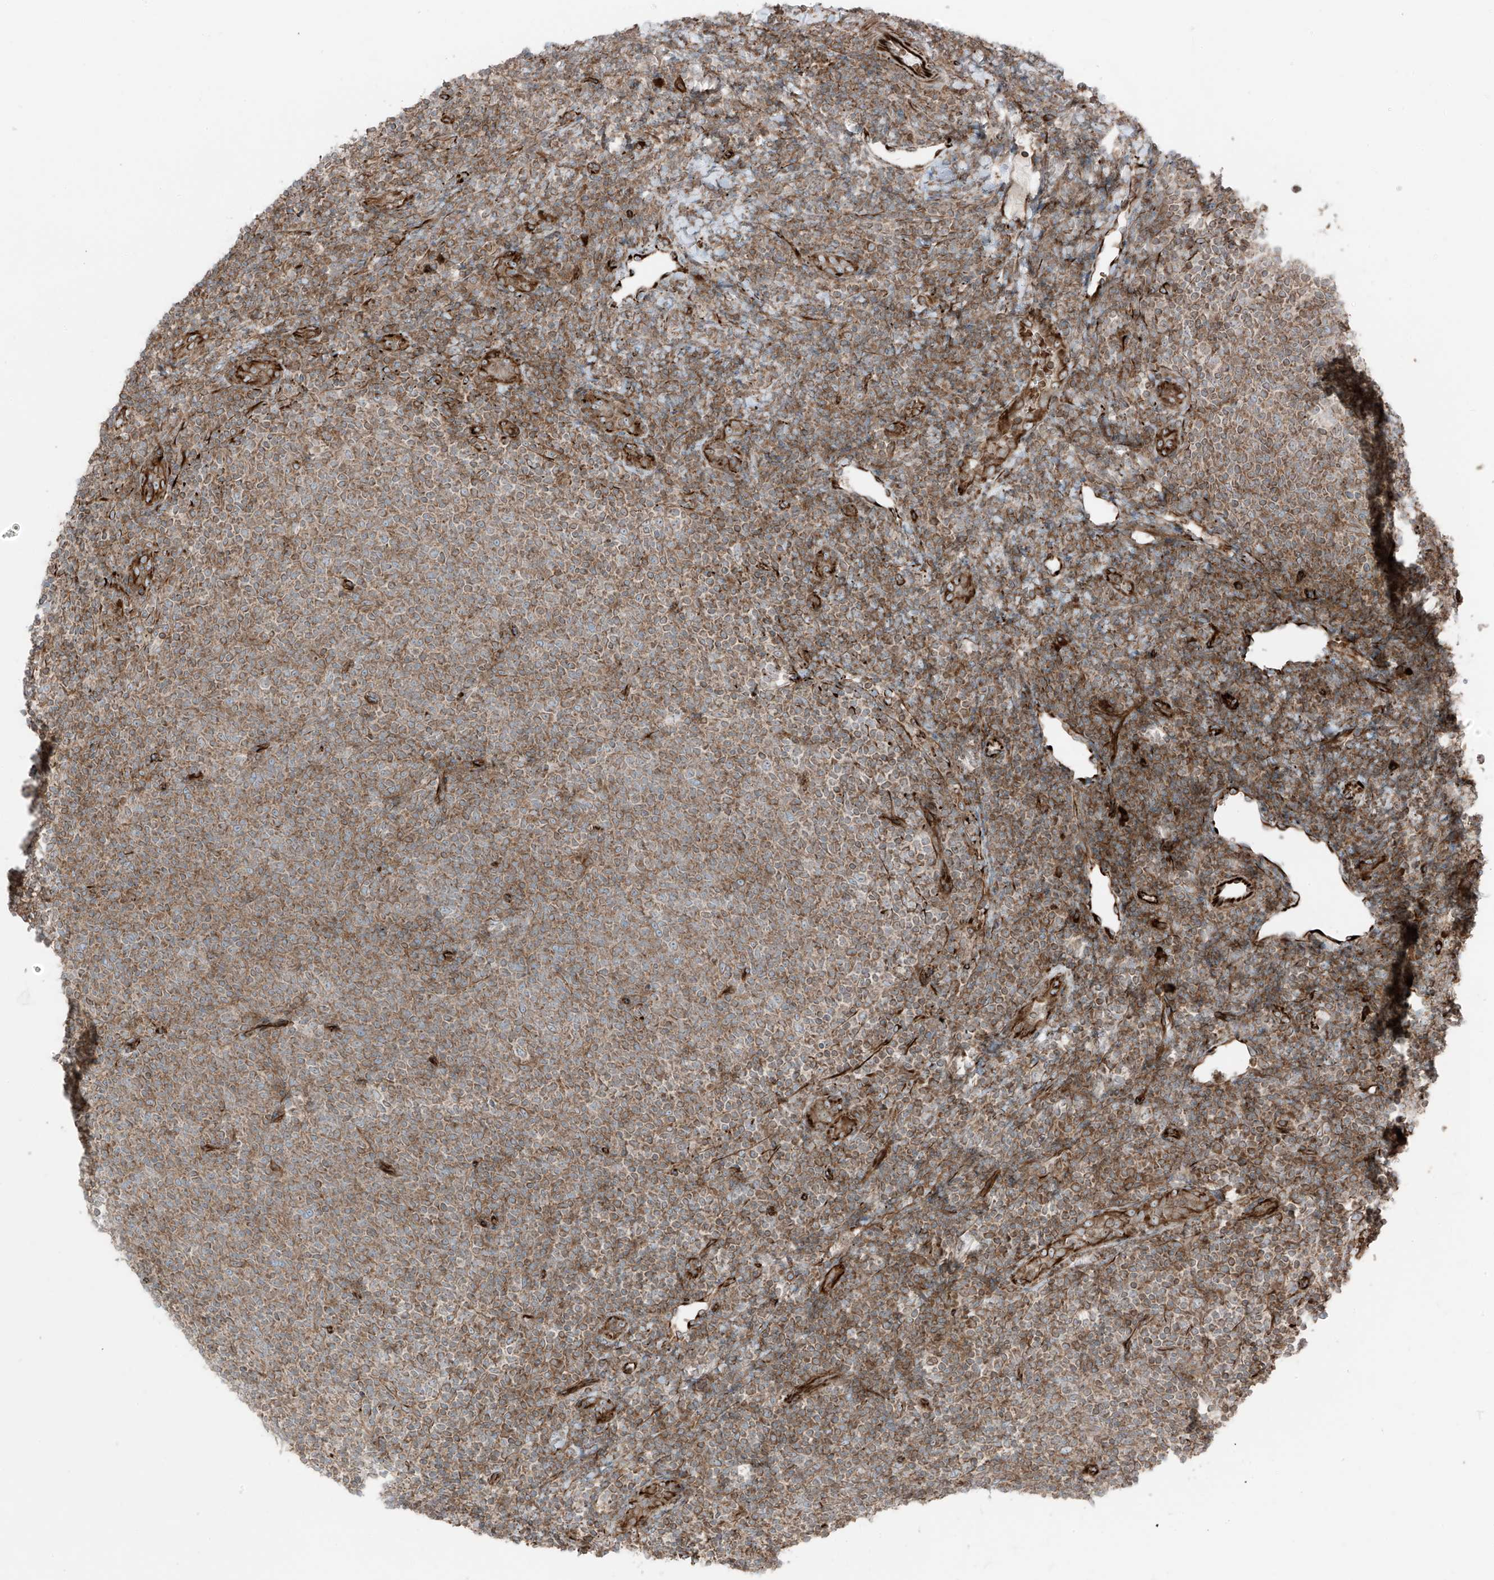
{"staining": {"intensity": "moderate", "quantity": "25%-75%", "location": "cytoplasmic/membranous"}, "tissue": "lymphoma", "cell_type": "Tumor cells", "image_type": "cancer", "snomed": [{"axis": "morphology", "description": "Malignant lymphoma, non-Hodgkin's type, Low grade"}, {"axis": "topography", "description": "Lymph node"}], "caption": "Human lymphoma stained with a brown dye exhibits moderate cytoplasmic/membranous positive positivity in approximately 25%-75% of tumor cells.", "gene": "ERLEC1", "patient": {"sex": "male", "age": 66}}